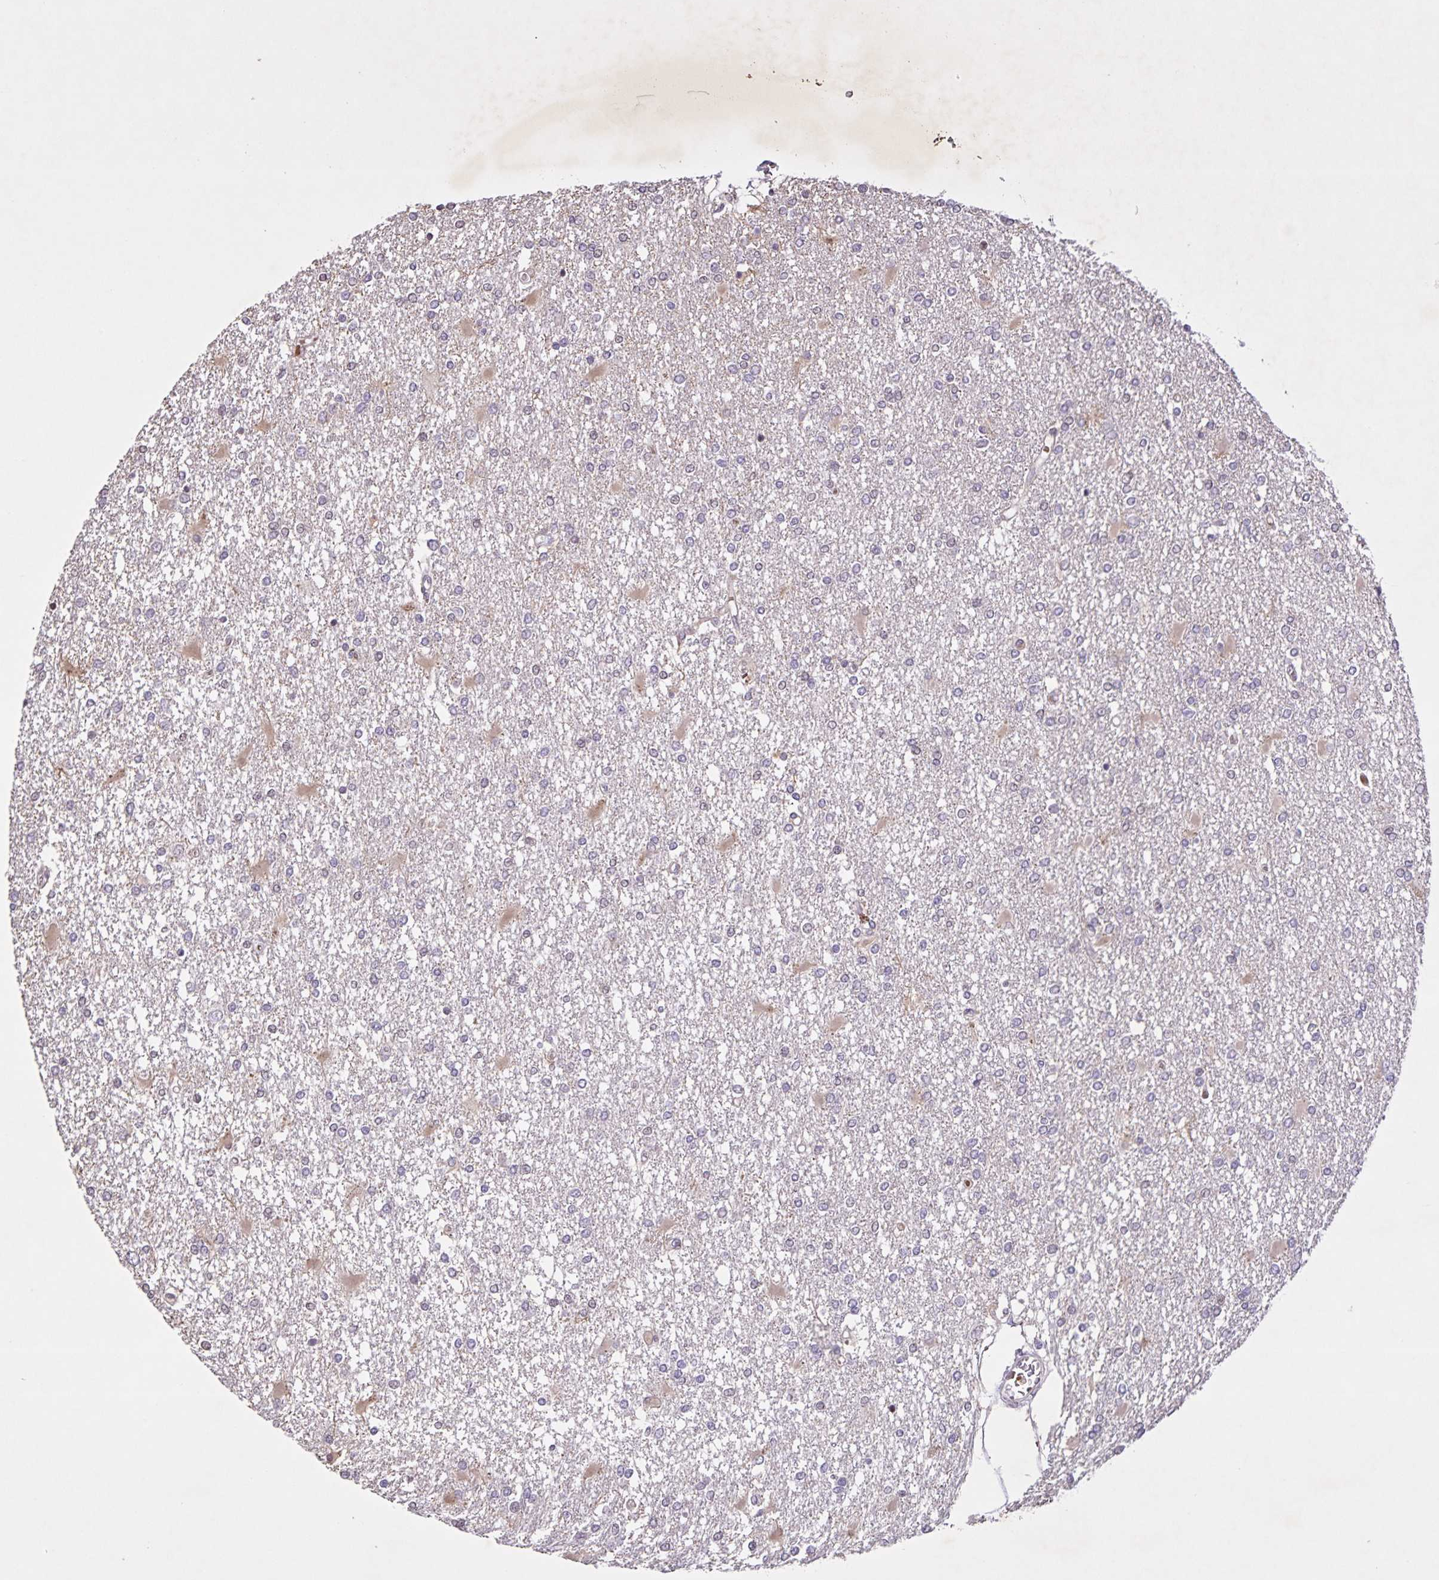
{"staining": {"intensity": "negative", "quantity": "none", "location": "none"}, "tissue": "glioma", "cell_type": "Tumor cells", "image_type": "cancer", "snomed": [{"axis": "morphology", "description": "Glioma, malignant, High grade"}, {"axis": "topography", "description": "Cerebral cortex"}], "caption": "DAB immunohistochemical staining of glioma displays no significant positivity in tumor cells. The staining was performed using DAB (3,3'-diaminobenzidine) to visualize the protein expression in brown, while the nuclei were stained in blue with hematoxylin (Magnification: 20x).", "gene": "GDF2", "patient": {"sex": "male", "age": 79}}